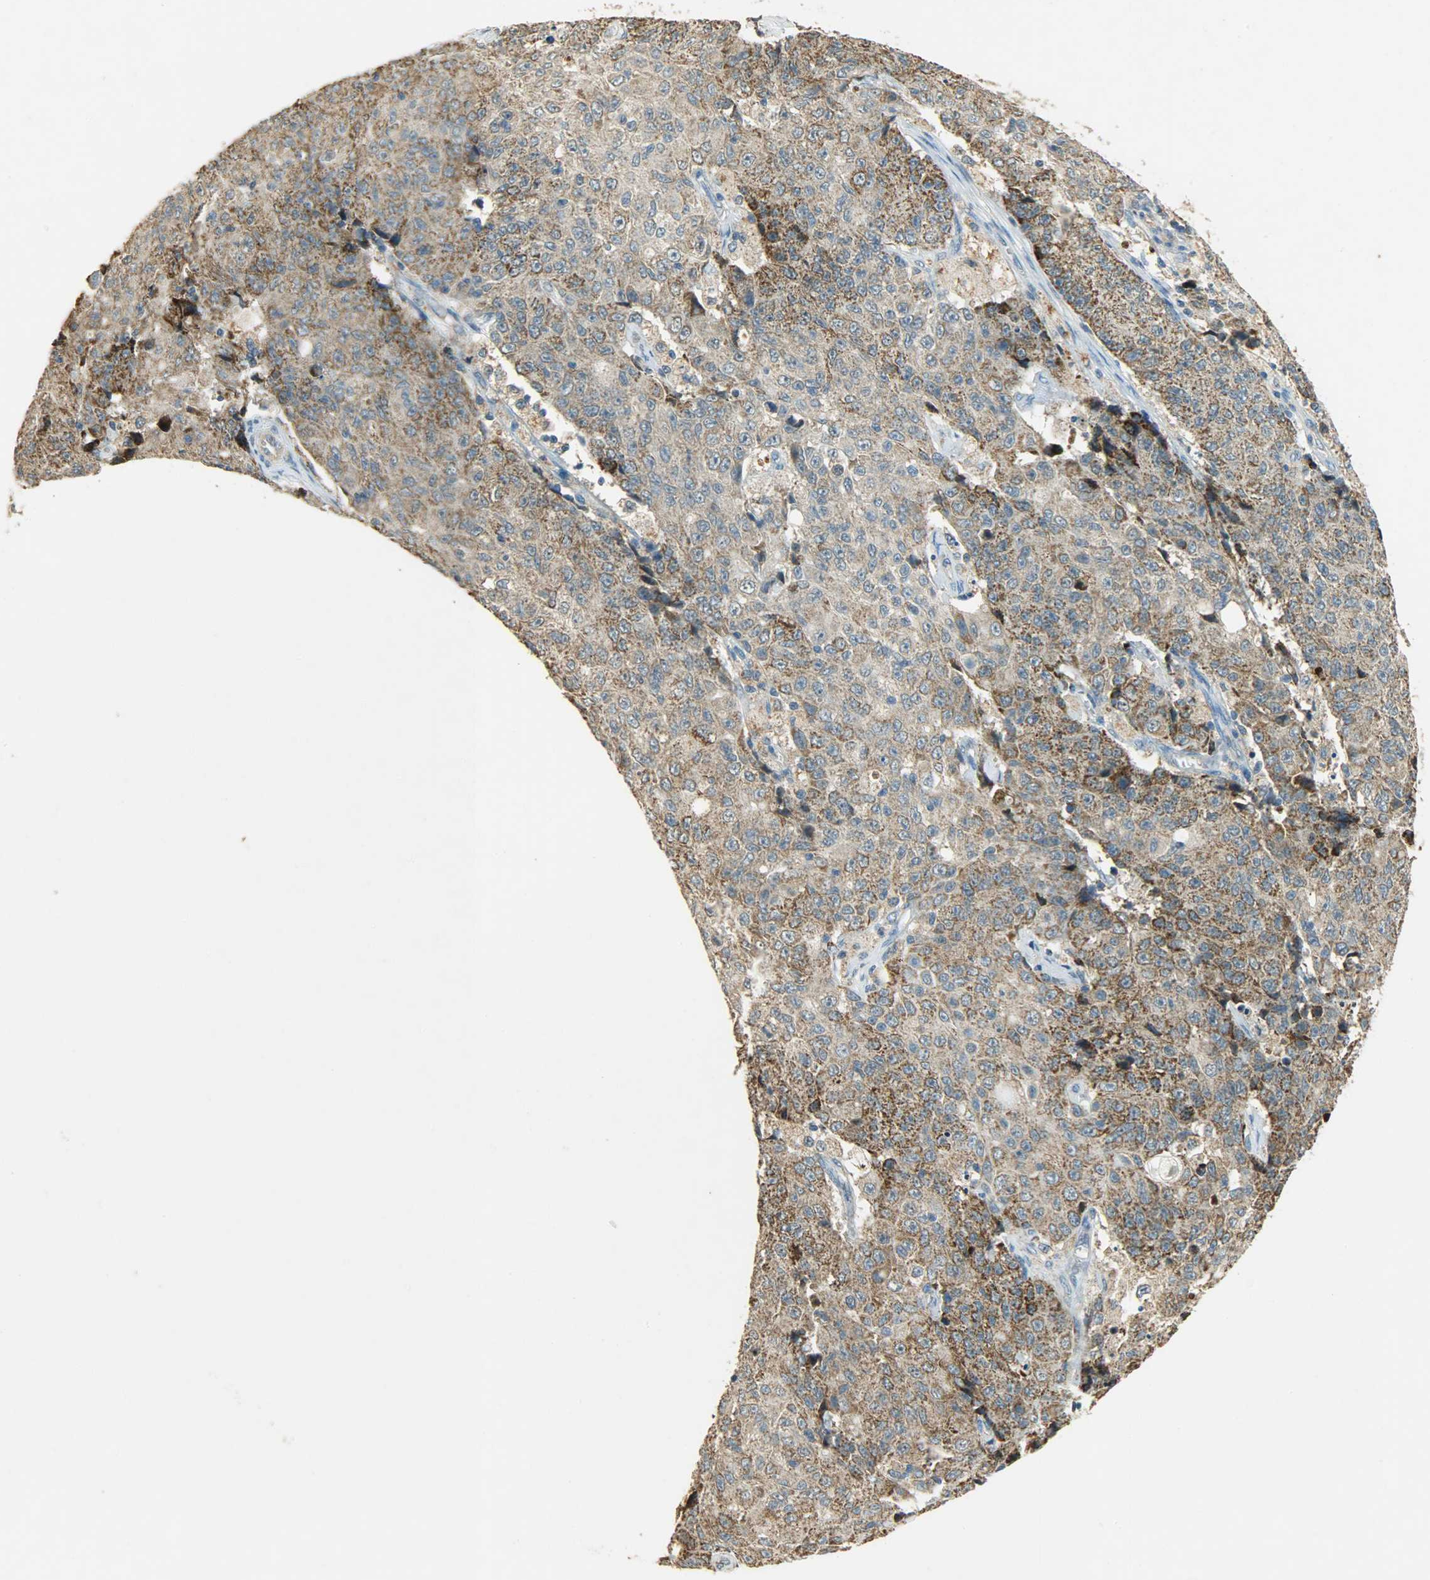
{"staining": {"intensity": "moderate", "quantity": ">75%", "location": "cytoplasmic/membranous"}, "tissue": "ovarian cancer", "cell_type": "Tumor cells", "image_type": "cancer", "snomed": [{"axis": "morphology", "description": "Carcinoma, endometroid"}, {"axis": "topography", "description": "Ovary"}], "caption": "Moderate cytoplasmic/membranous expression for a protein is seen in approximately >75% of tumor cells of ovarian cancer using immunohistochemistry.", "gene": "HDHD5", "patient": {"sex": "female", "age": 42}}